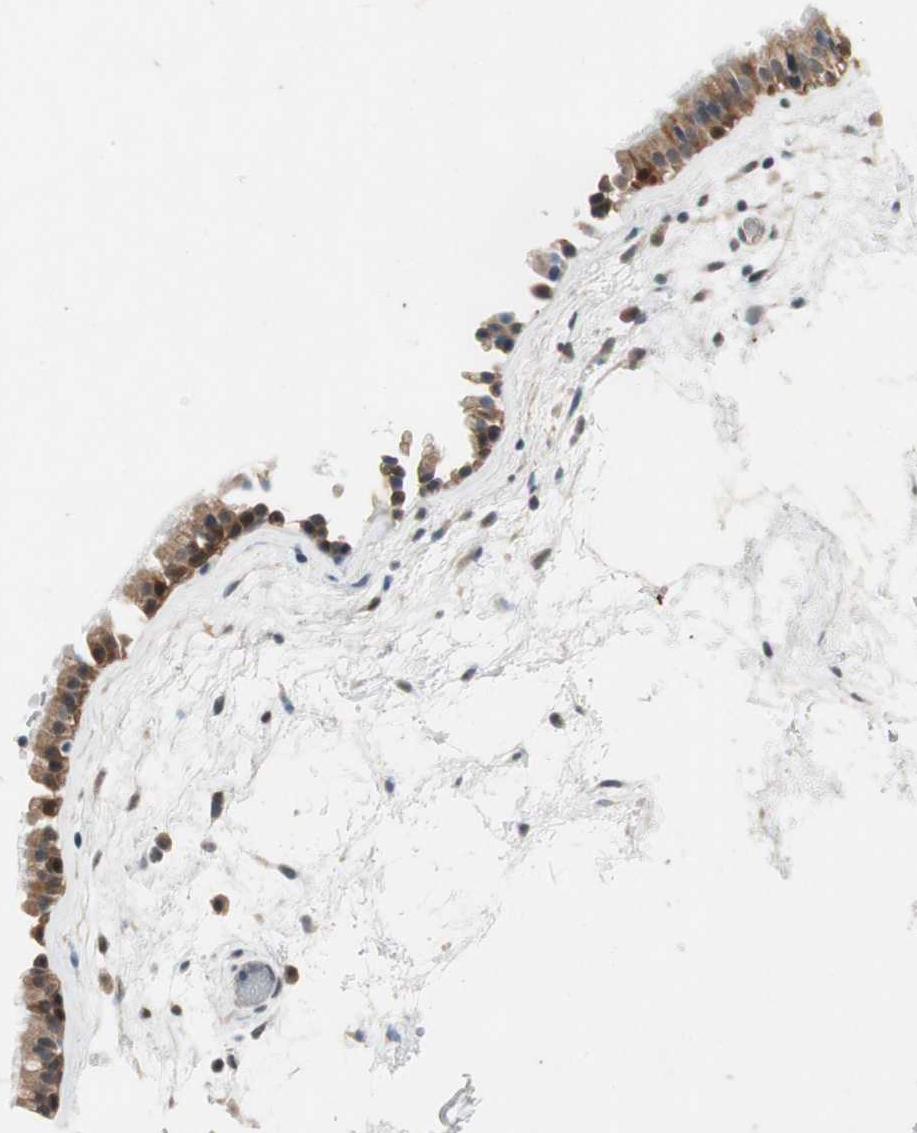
{"staining": {"intensity": "moderate", "quantity": ">75%", "location": "cytoplasmic/membranous"}, "tissue": "nasopharynx", "cell_type": "Respiratory epithelial cells", "image_type": "normal", "snomed": [{"axis": "morphology", "description": "Normal tissue, NOS"}, {"axis": "morphology", "description": "Inflammation, NOS"}, {"axis": "topography", "description": "Nasopharynx"}], "caption": "The immunohistochemical stain shows moderate cytoplasmic/membranous positivity in respiratory epithelial cells of normal nasopharynx. (brown staining indicates protein expression, while blue staining denotes nuclei).", "gene": "SERPINB5", "patient": {"sex": "male", "age": 48}}